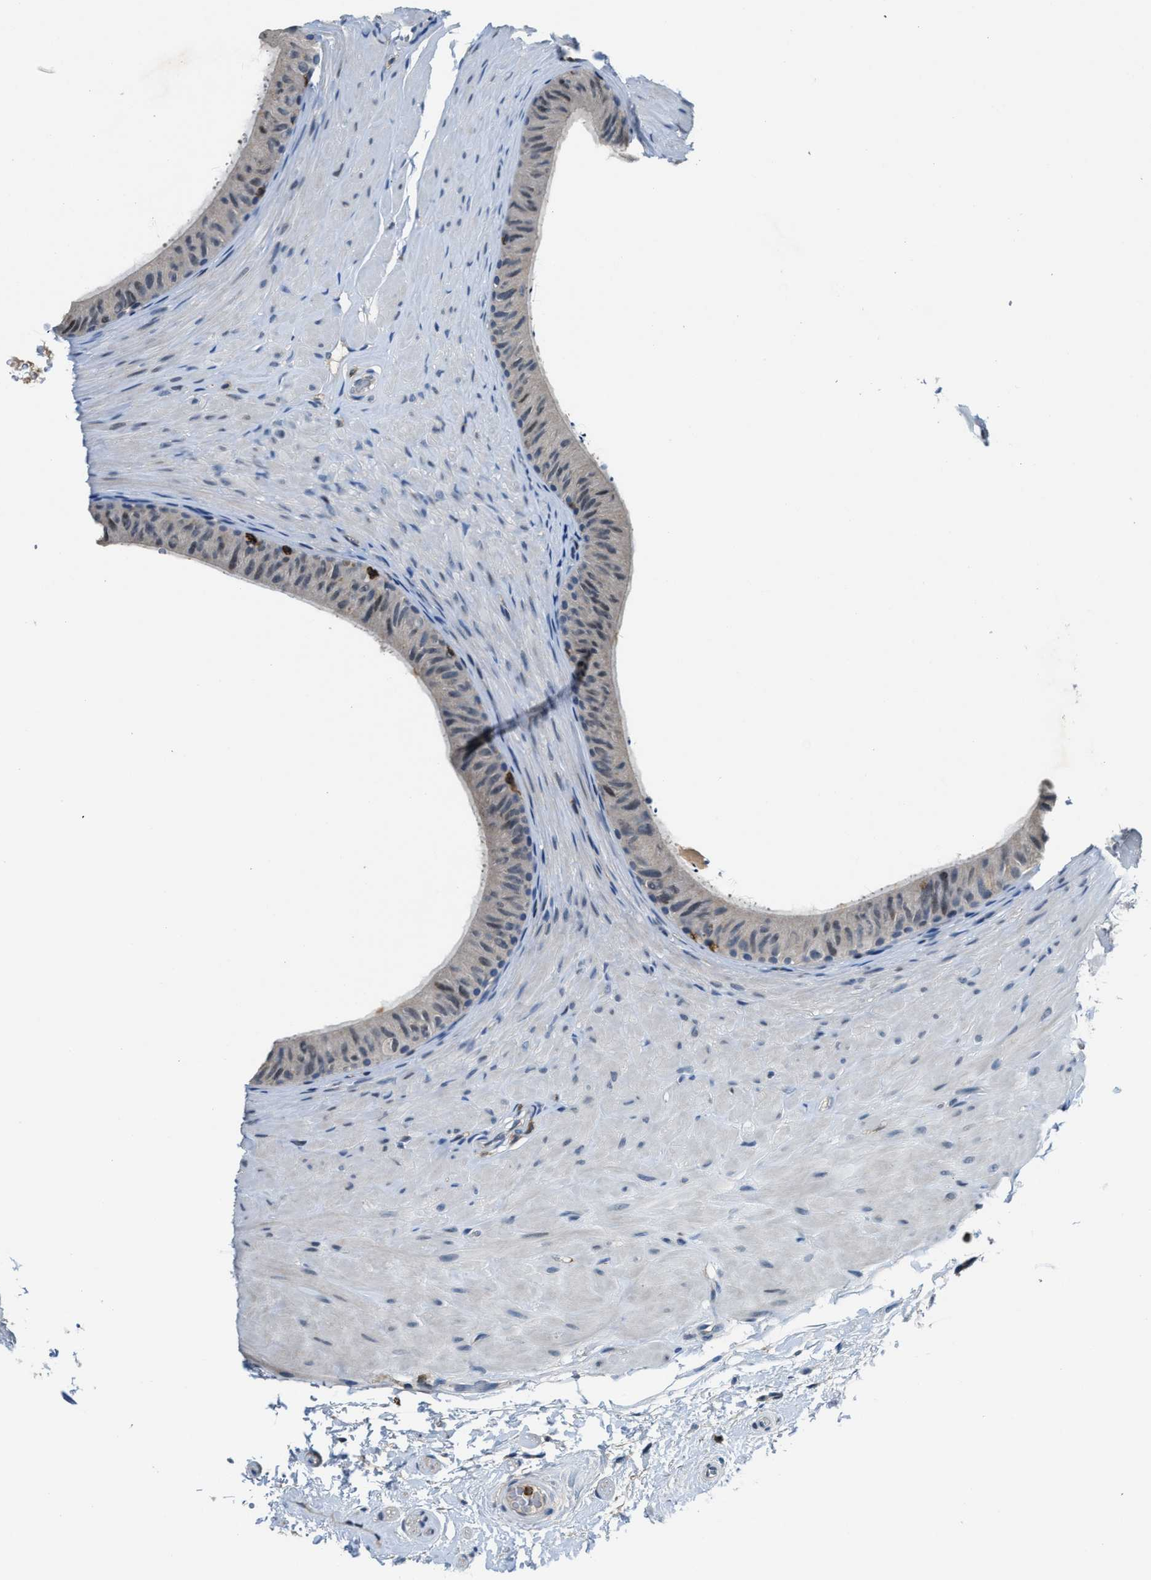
{"staining": {"intensity": "negative", "quantity": "none", "location": "none"}, "tissue": "epididymis", "cell_type": "Glandular cells", "image_type": "normal", "snomed": [{"axis": "morphology", "description": "Normal tissue, NOS"}, {"axis": "topography", "description": "Epididymis"}], "caption": "Immunohistochemistry (IHC) image of benign epididymis stained for a protein (brown), which demonstrates no expression in glandular cells.", "gene": "MYO1G", "patient": {"sex": "male", "age": 34}}